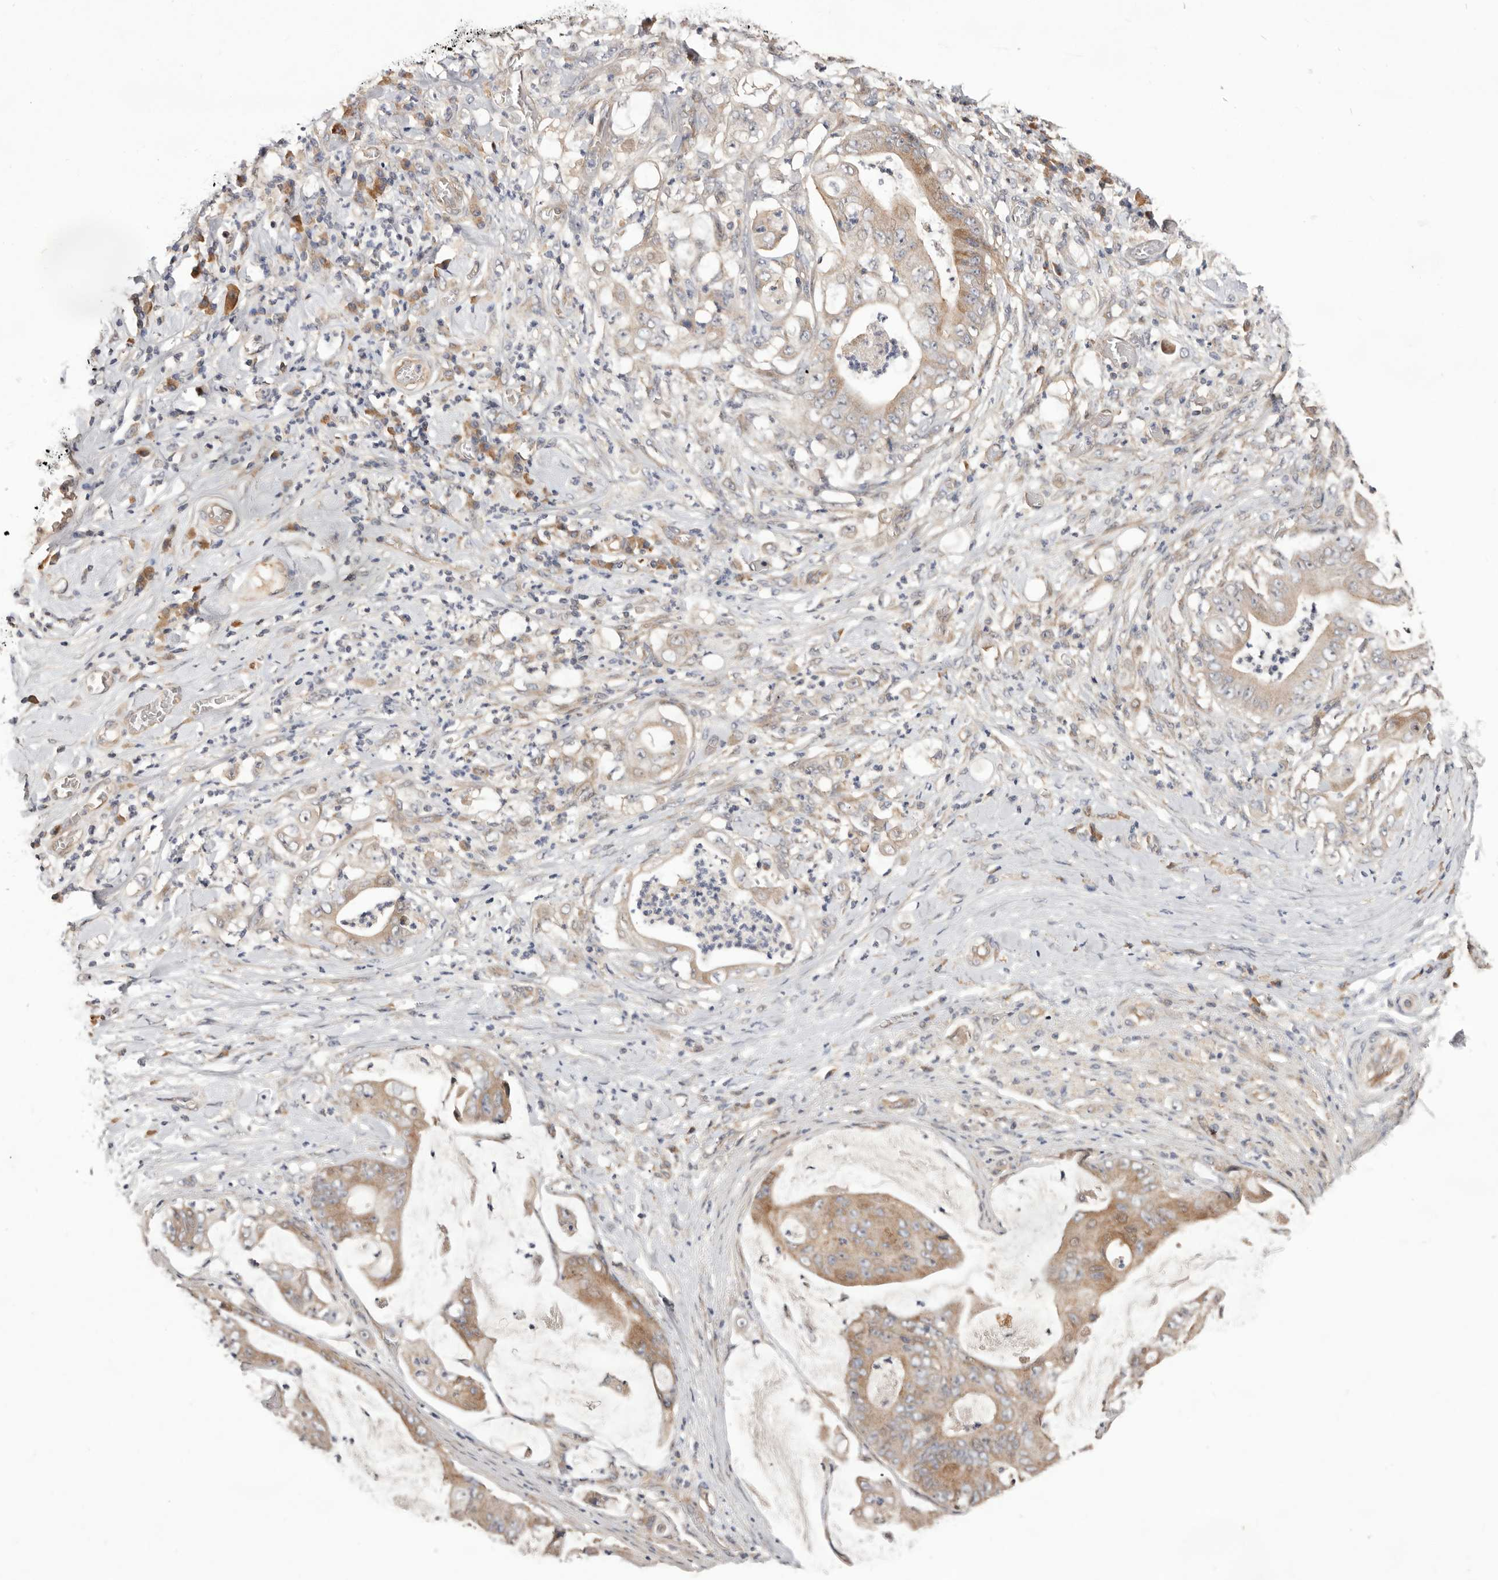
{"staining": {"intensity": "moderate", "quantity": ">75%", "location": "cytoplasmic/membranous"}, "tissue": "stomach cancer", "cell_type": "Tumor cells", "image_type": "cancer", "snomed": [{"axis": "morphology", "description": "Adenocarcinoma, NOS"}, {"axis": "topography", "description": "Stomach"}], "caption": "Protein expression analysis of human stomach cancer reveals moderate cytoplasmic/membranous expression in about >75% of tumor cells. The protein is stained brown, and the nuclei are stained in blue (DAB (3,3'-diaminobenzidine) IHC with brightfield microscopy, high magnification).", "gene": "DOP1A", "patient": {"sex": "female", "age": 73}}